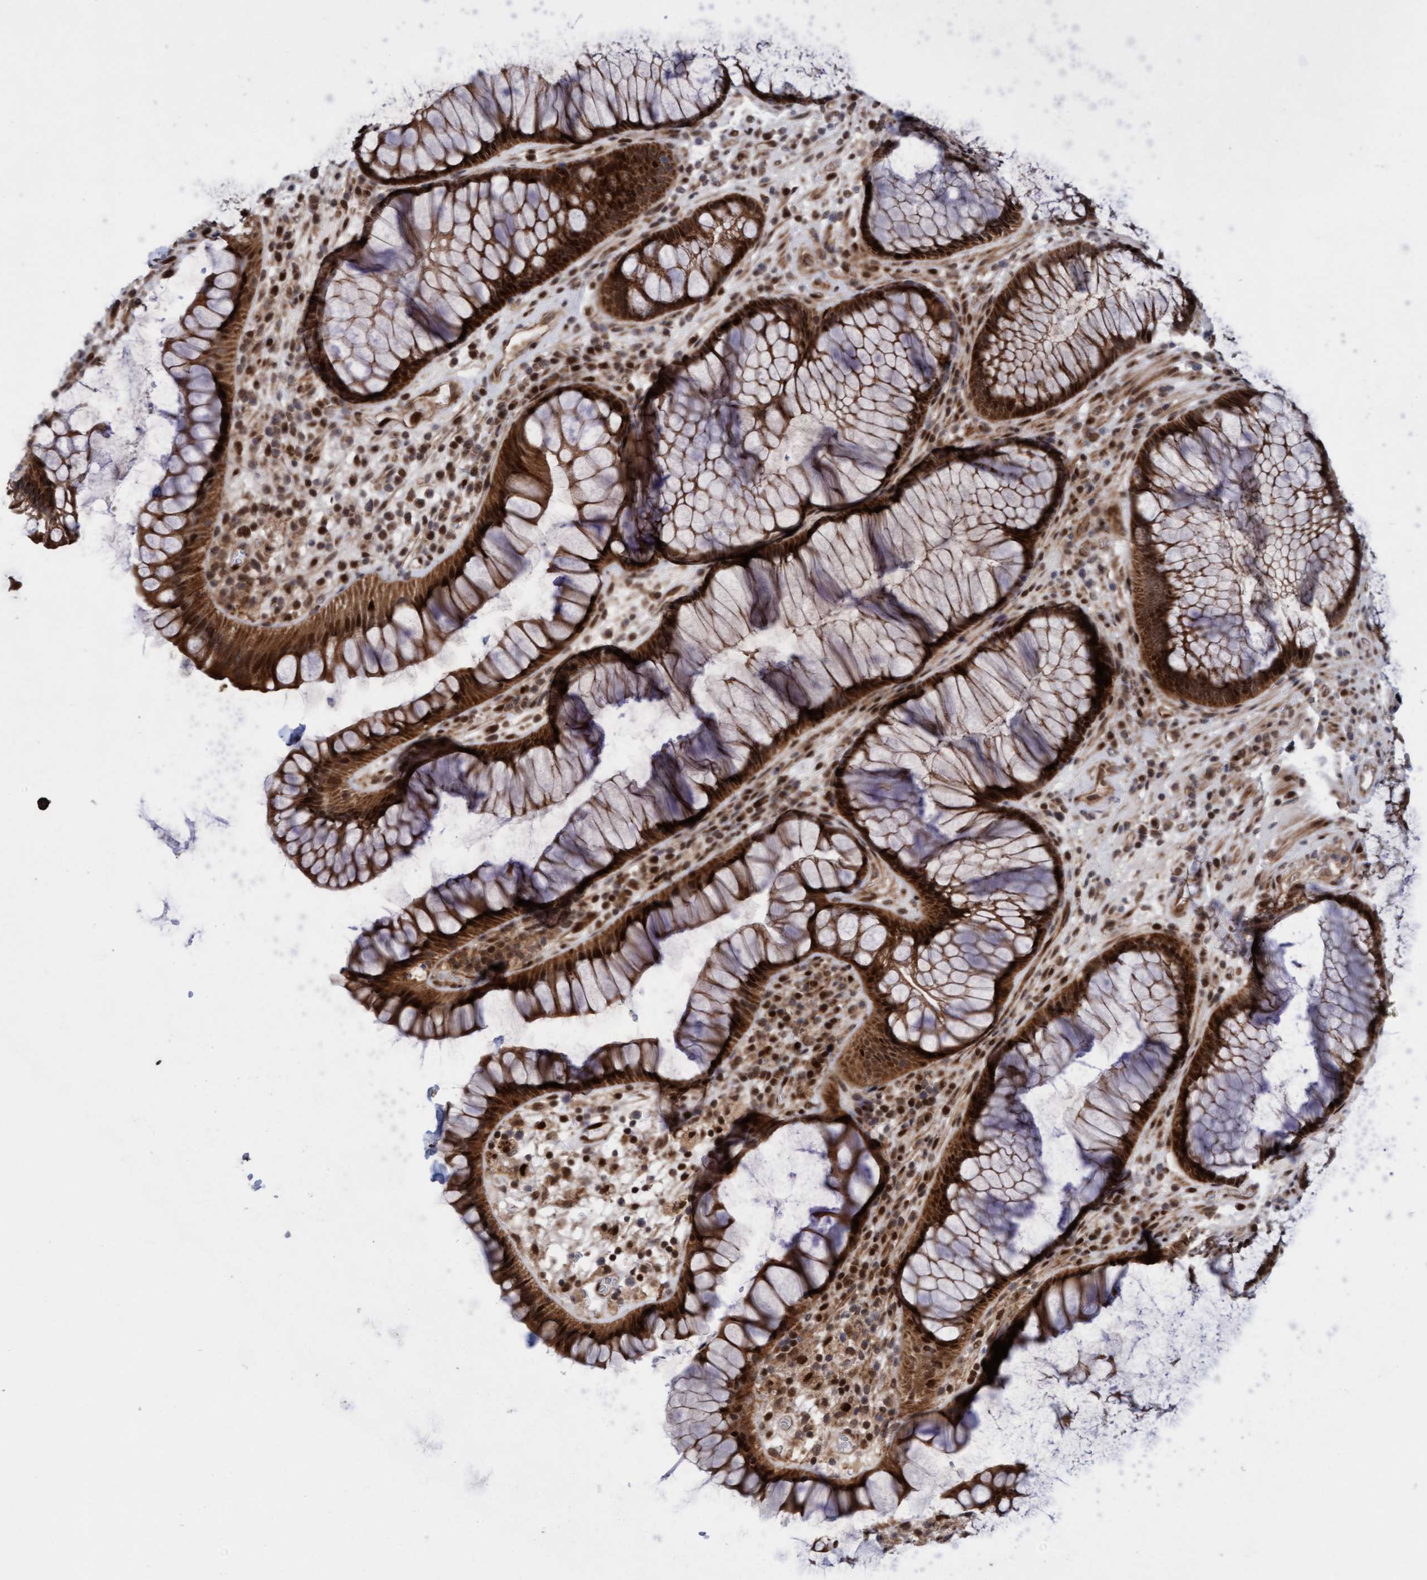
{"staining": {"intensity": "strong", "quantity": ">75%", "location": "cytoplasmic/membranous,nuclear"}, "tissue": "rectum", "cell_type": "Glandular cells", "image_type": "normal", "snomed": [{"axis": "morphology", "description": "Normal tissue, NOS"}, {"axis": "topography", "description": "Rectum"}], "caption": "Unremarkable rectum shows strong cytoplasmic/membranous,nuclear positivity in approximately >75% of glandular cells.", "gene": "ITFG1", "patient": {"sex": "male", "age": 51}}